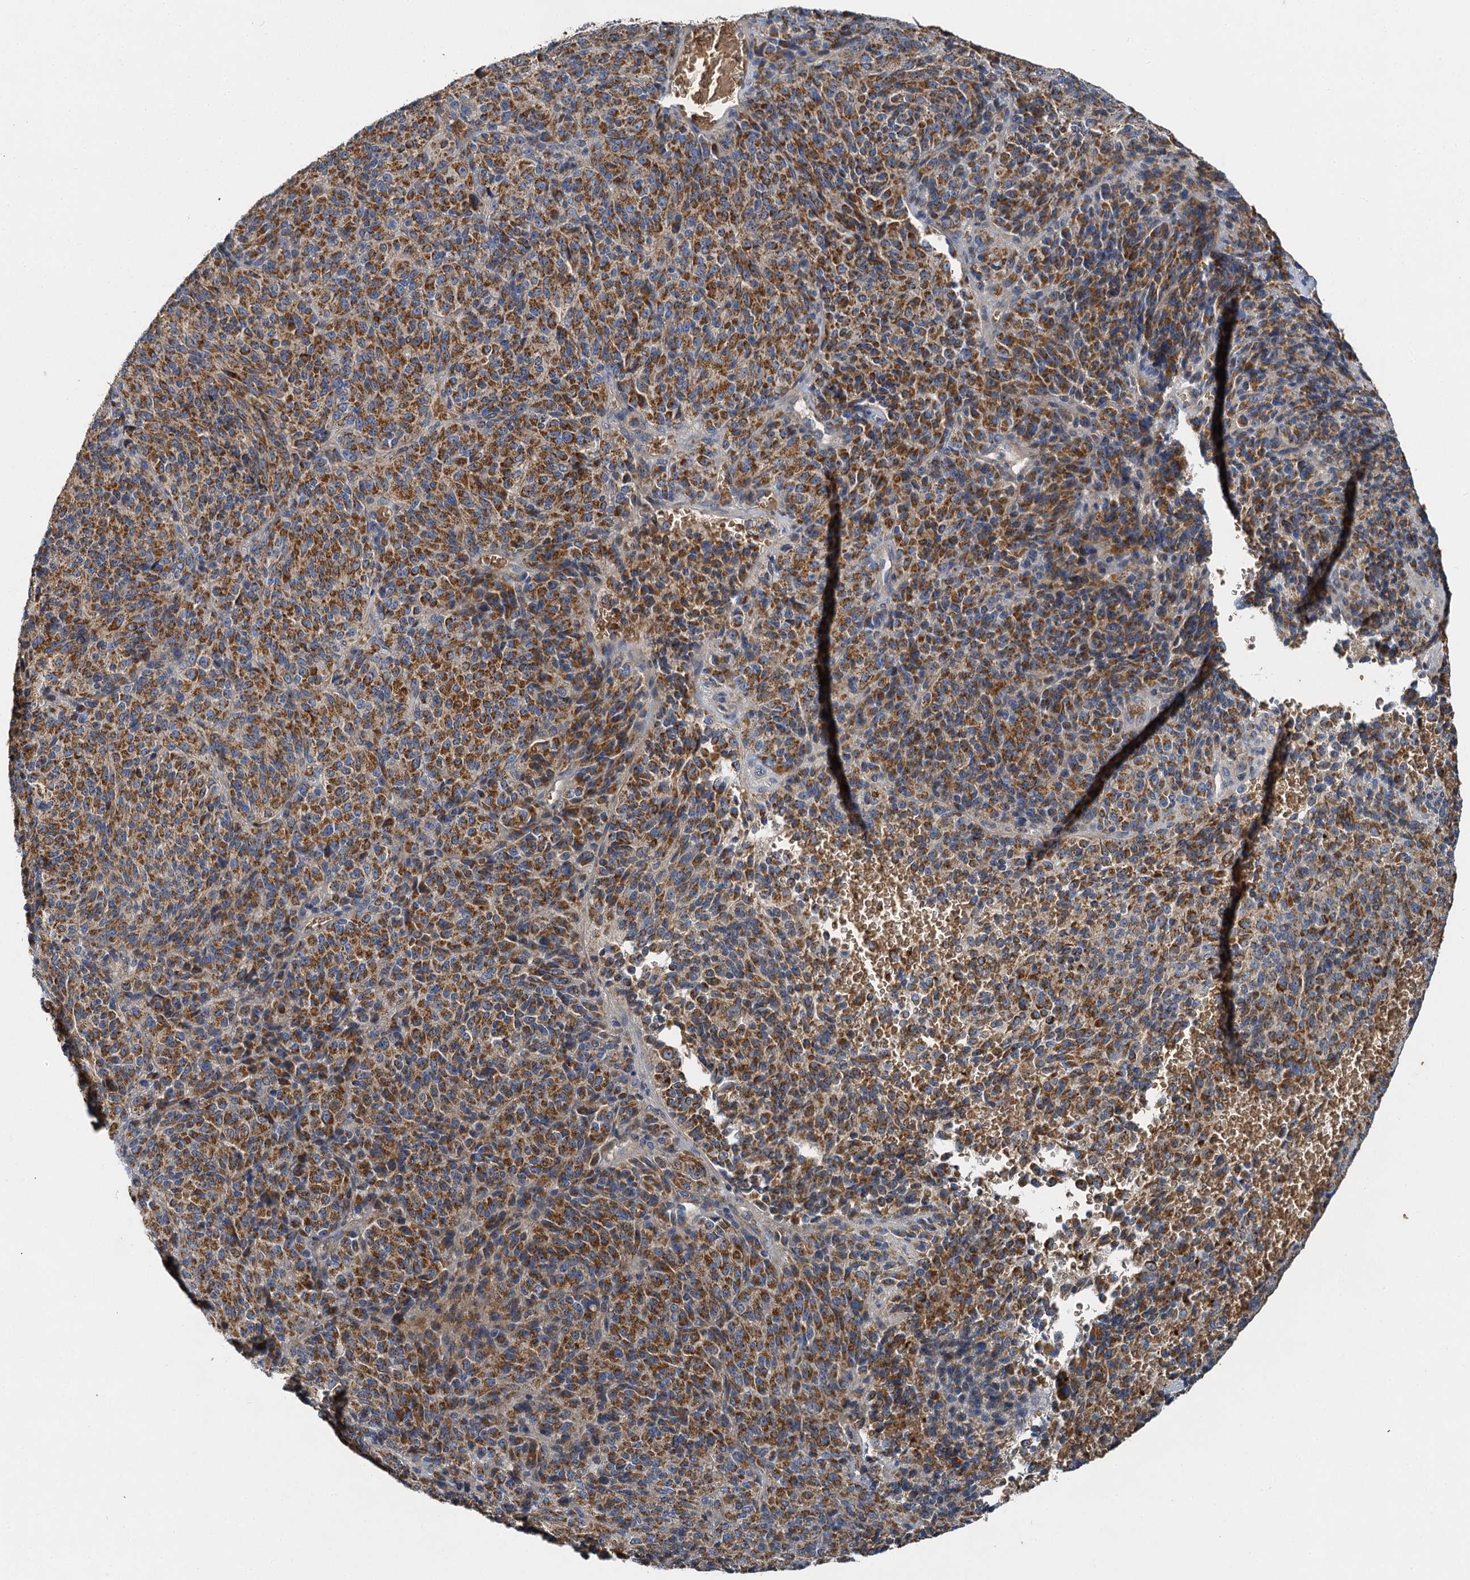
{"staining": {"intensity": "moderate", "quantity": ">75%", "location": "cytoplasmic/membranous"}, "tissue": "melanoma", "cell_type": "Tumor cells", "image_type": "cancer", "snomed": [{"axis": "morphology", "description": "Malignant melanoma, Metastatic site"}, {"axis": "topography", "description": "Brain"}], "caption": "This photomicrograph demonstrates malignant melanoma (metastatic site) stained with IHC to label a protein in brown. The cytoplasmic/membranous of tumor cells show moderate positivity for the protein. Nuclei are counter-stained blue.", "gene": "BCS1L", "patient": {"sex": "female", "age": 56}}